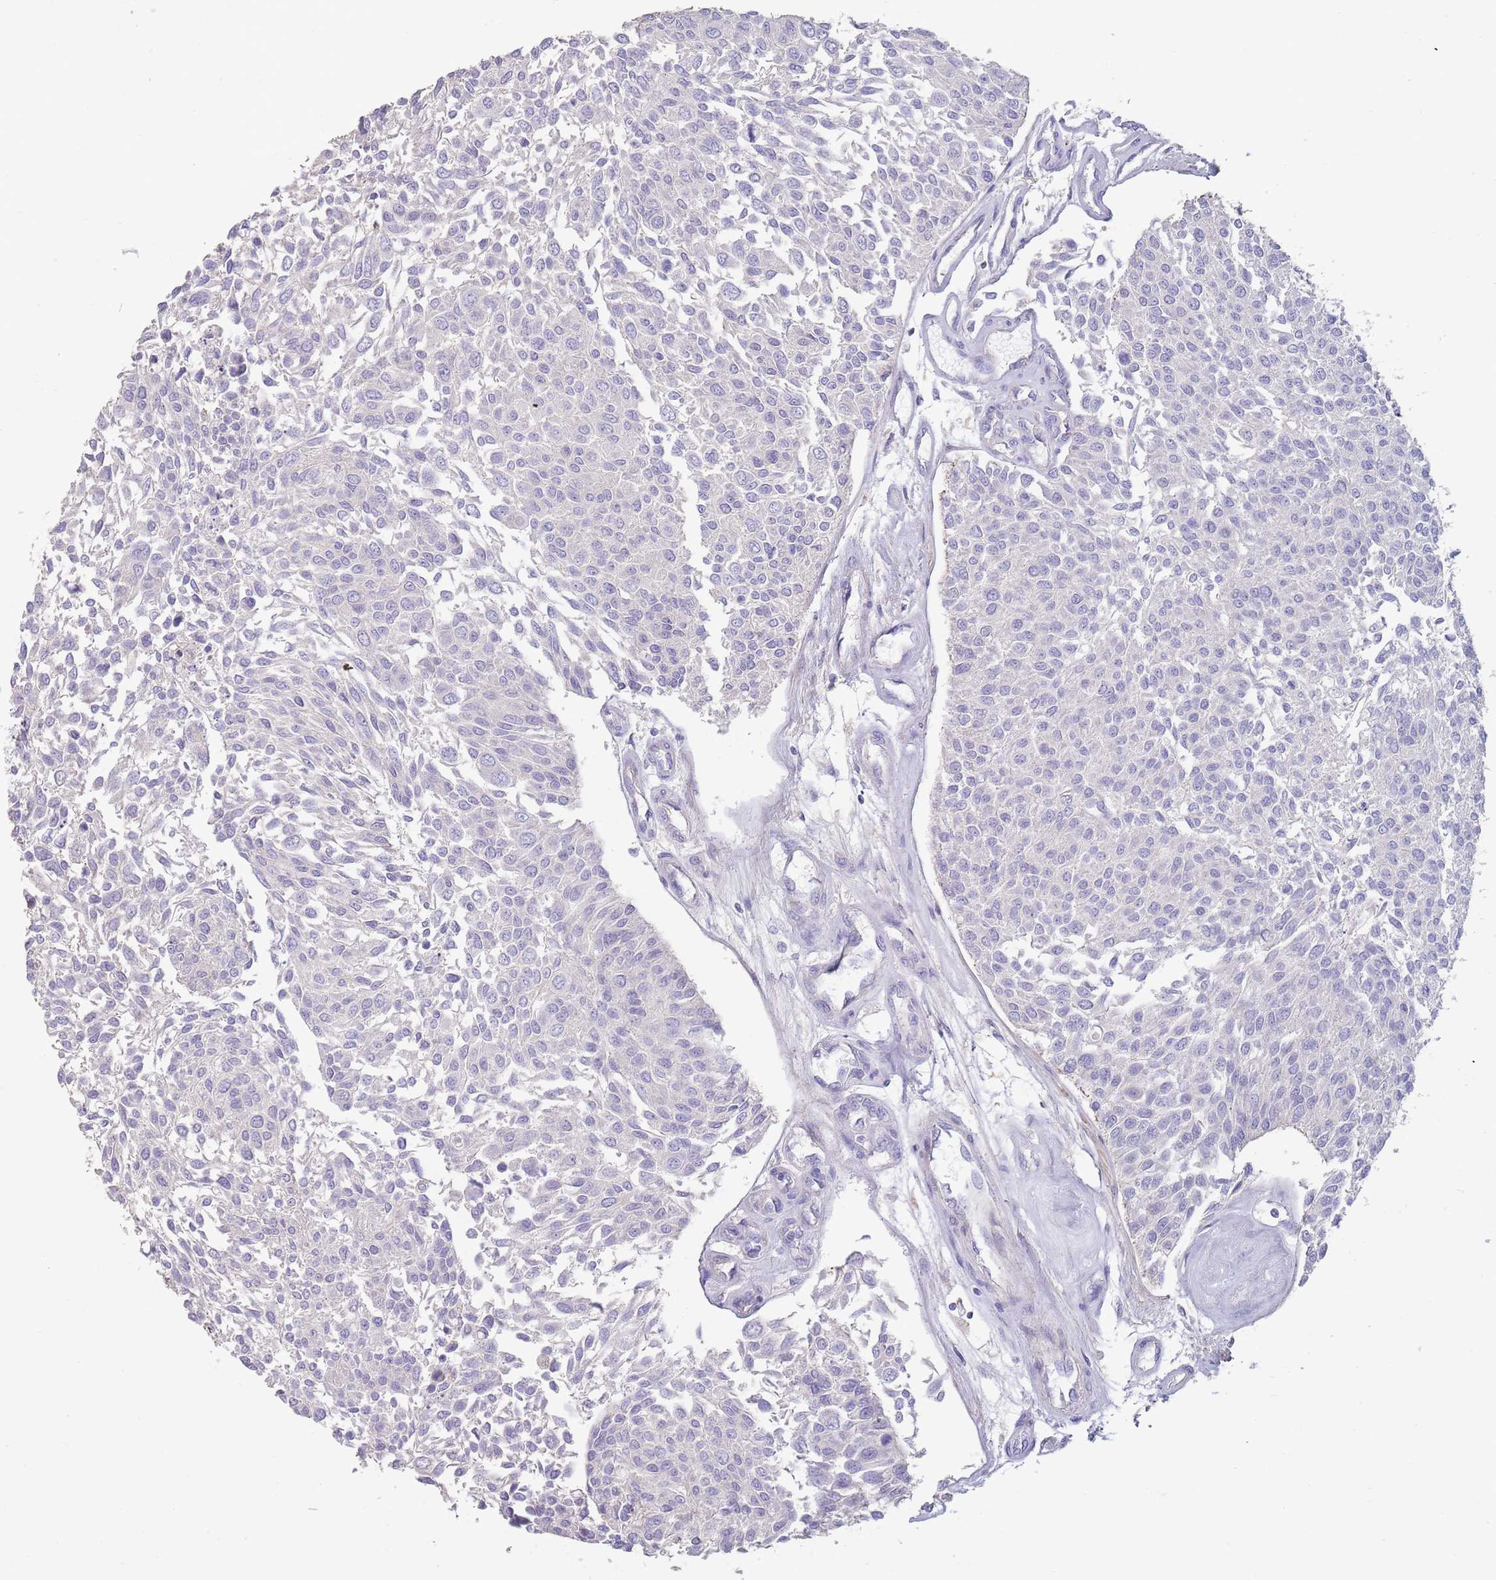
{"staining": {"intensity": "negative", "quantity": "none", "location": "none"}, "tissue": "urothelial cancer", "cell_type": "Tumor cells", "image_type": "cancer", "snomed": [{"axis": "morphology", "description": "Urothelial carcinoma, NOS"}, {"axis": "topography", "description": "Urinary bladder"}], "caption": "Human transitional cell carcinoma stained for a protein using IHC reveals no positivity in tumor cells.", "gene": "SUSD1", "patient": {"sex": "male", "age": 55}}